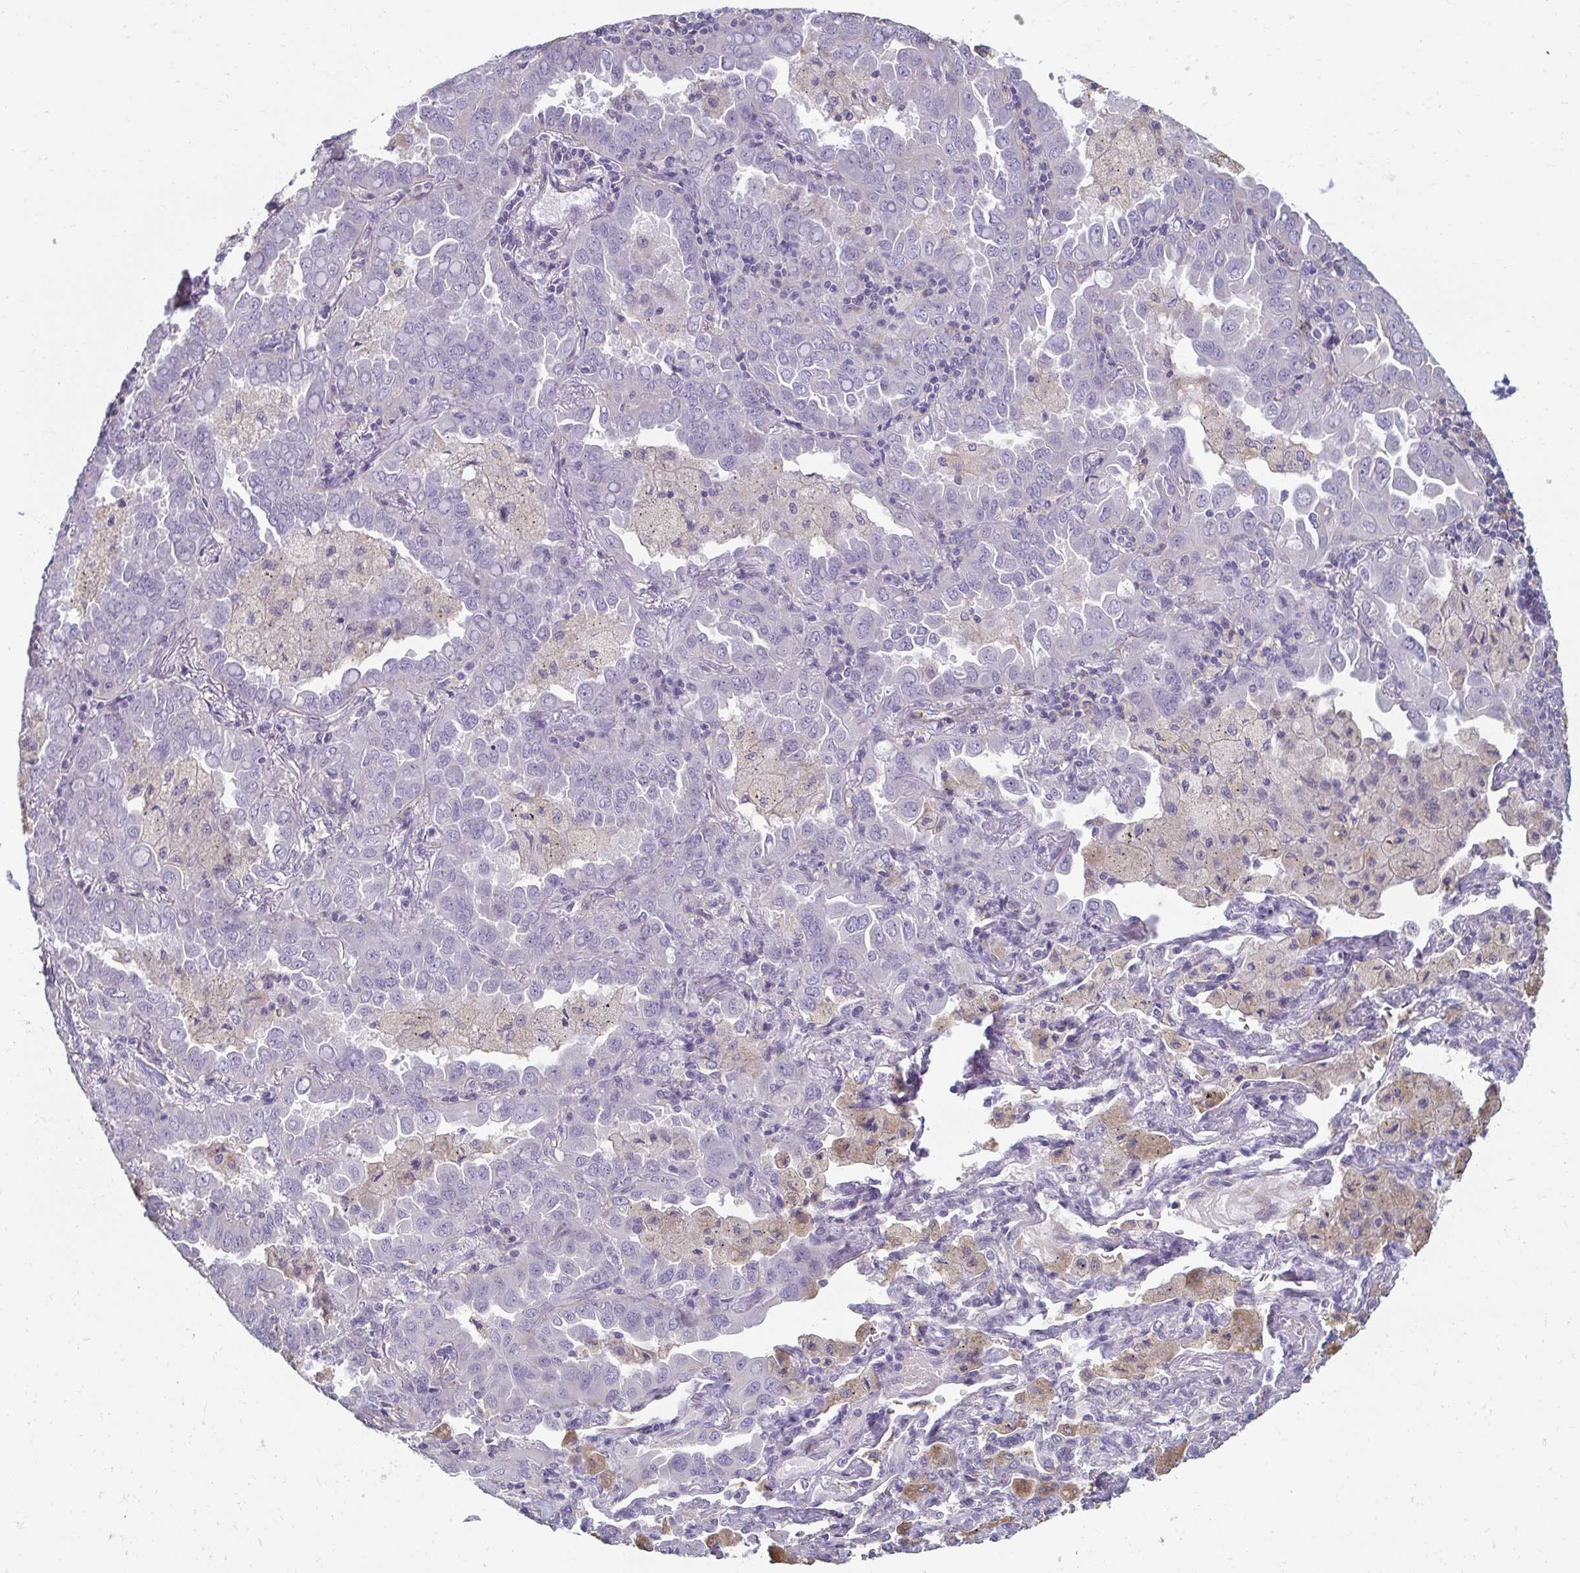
{"staining": {"intensity": "negative", "quantity": "none", "location": "none"}, "tissue": "lung cancer", "cell_type": "Tumor cells", "image_type": "cancer", "snomed": [{"axis": "morphology", "description": "Adenocarcinoma, NOS"}, {"axis": "topography", "description": "Lung"}], "caption": "Protein analysis of lung cancer (adenocarcinoma) shows no significant expression in tumor cells.", "gene": "PDE2A", "patient": {"sex": "male", "age": 64}}